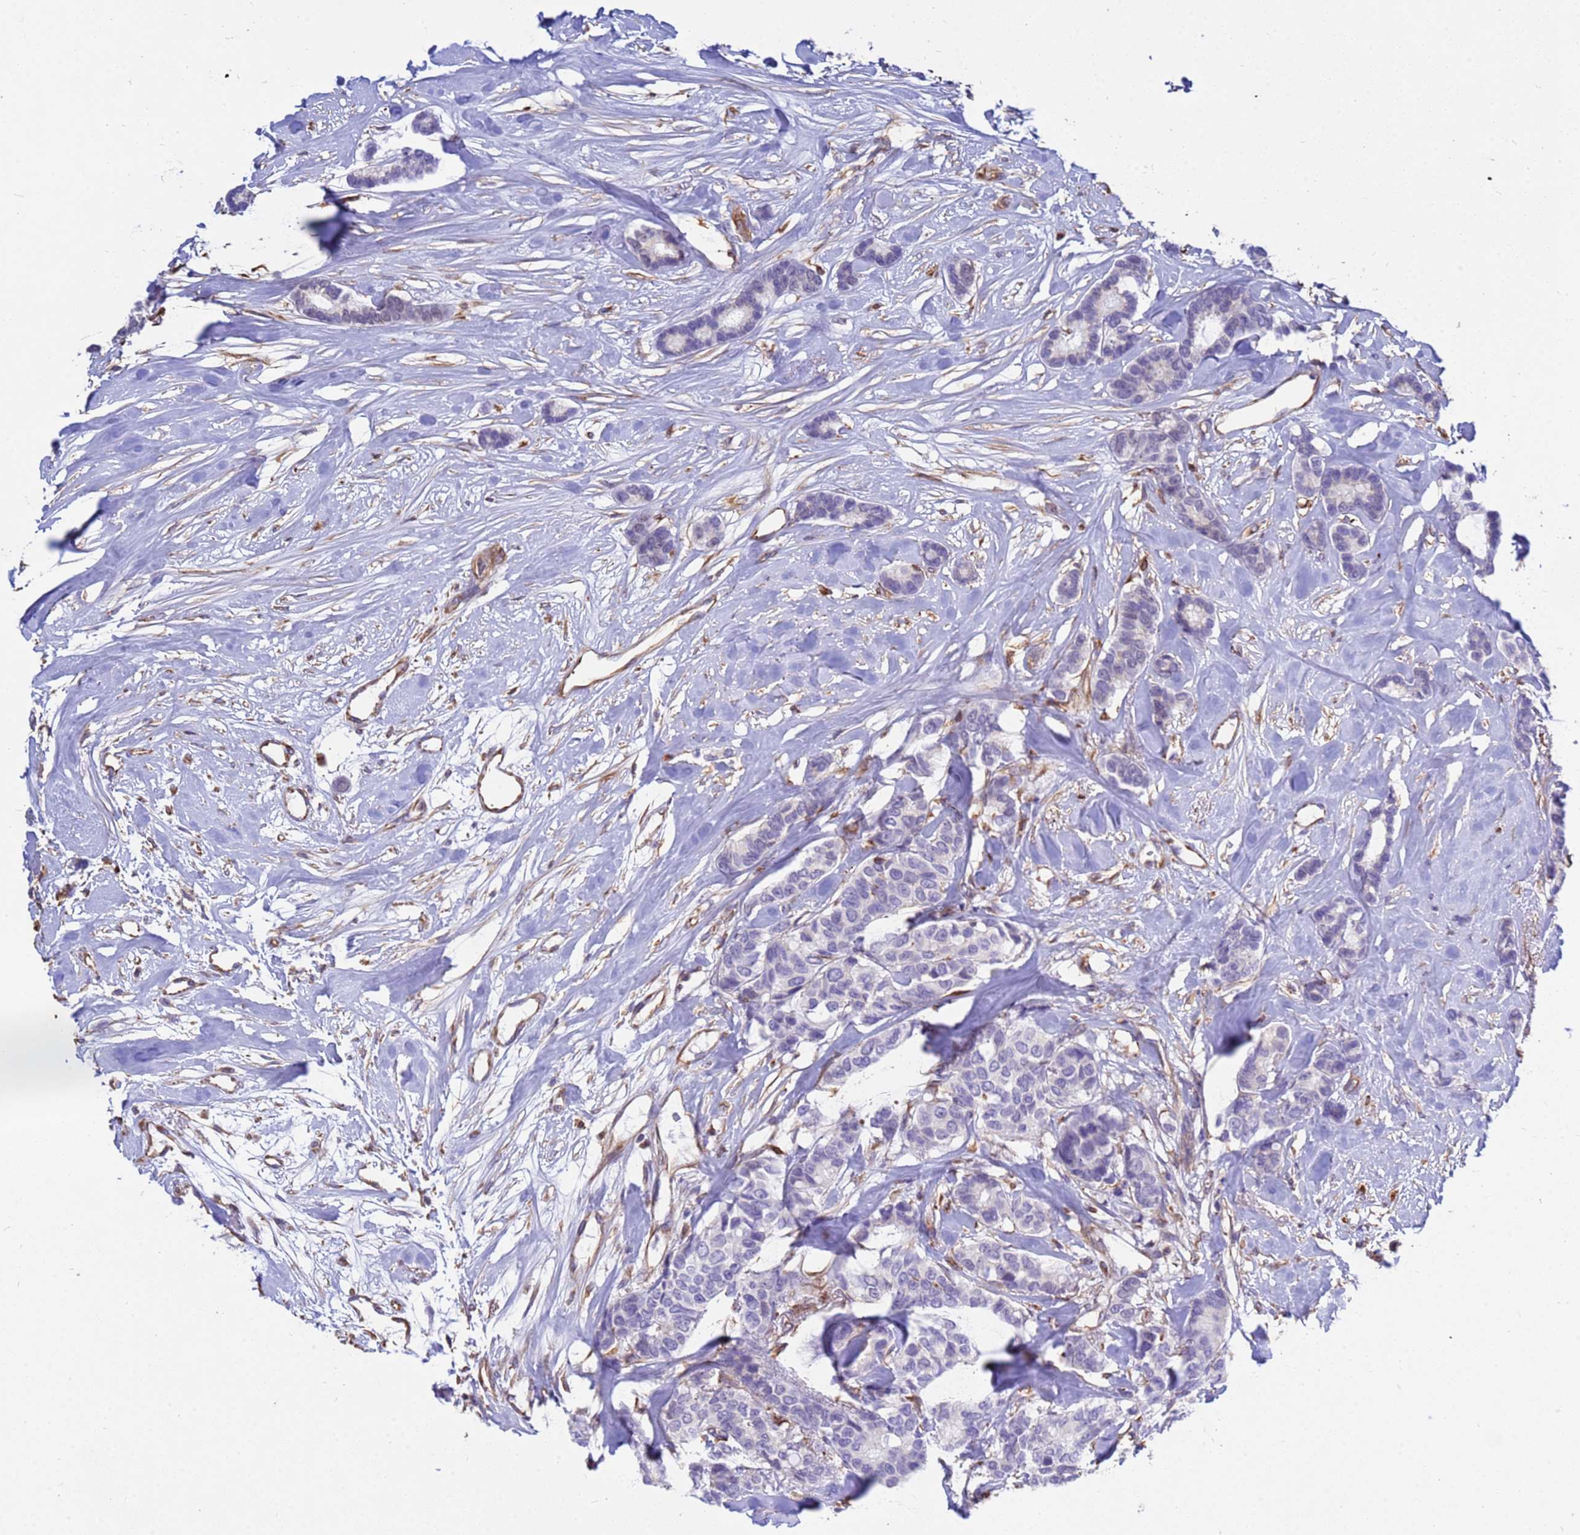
{"staining": {"intensity": "negative", "quantity": "none", "location": "none"}, "tissue": "breast cancer", "cell_type": "Tumor cells", "image_type": "cancer", "snomed": [{"axis": "morphology", "description": "Duct carcinoma"}, {"axis": "topography", "description": "Breast"}], "caption": "This photomicrograph is of breast intraductal carcinoma stained with immunohistochemistry to label a protein in brown with the nuclei are counter-stained blue. There is no positivity in tumor cells. (DAB immunohistochemistry, high magnification).", "gene": "TCEAL3", "patient": {"sex": "female", "age": 87}}